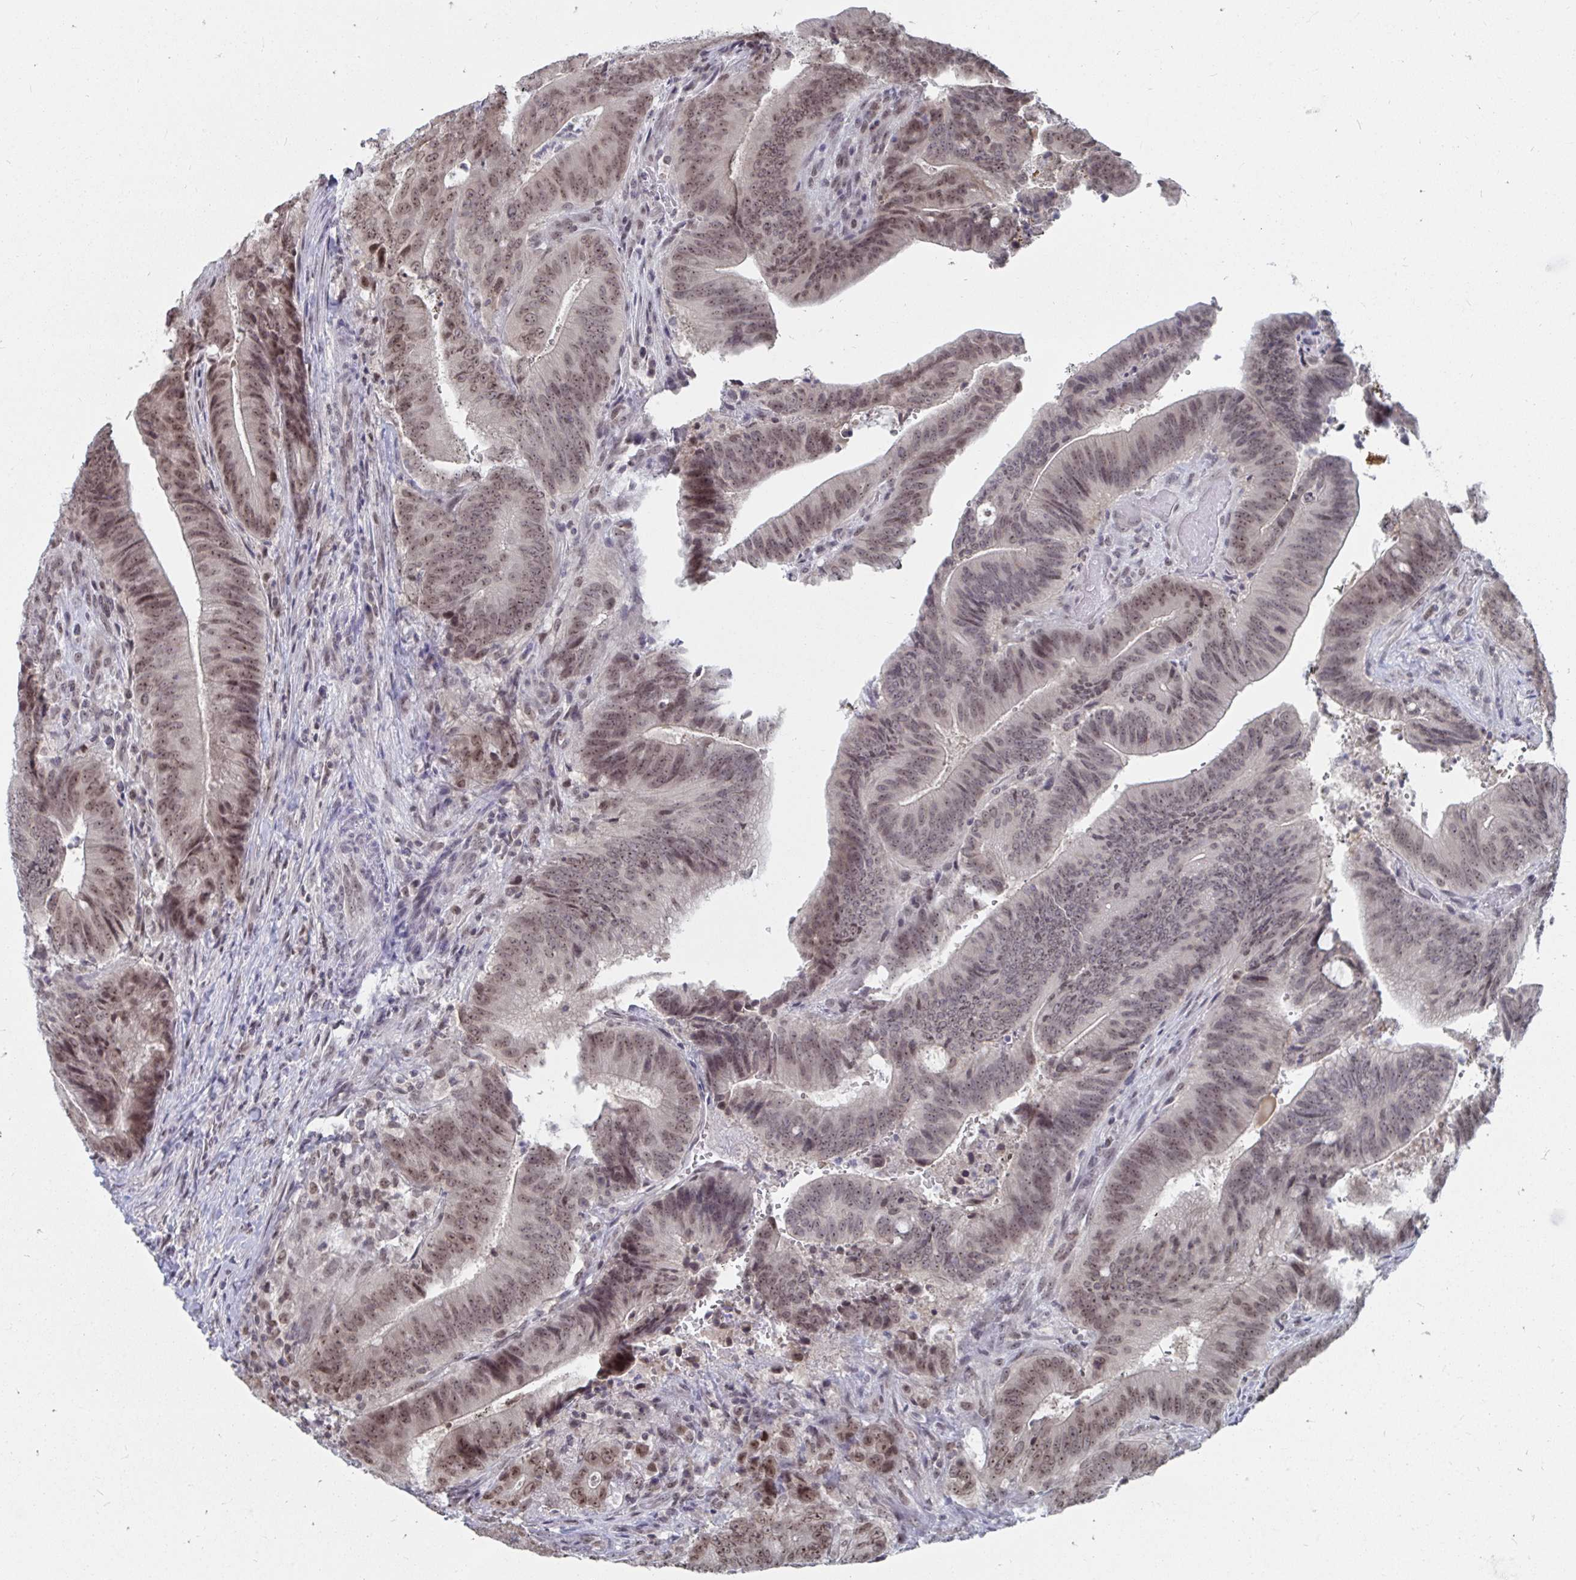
{"staining": {"intensity": "moderate", "quantity": "25%-75%", "location": "nuclear"}, "tissue": "colorectal cancer", "cell_type": "Tumor cells", "image_type": "cancer", "snomed": [{"axis": "morphology", "description": "Adenocarcinoma, NOS"}, {"axis": "topography", "description": "Colon"}], "caption": "An immunohistochemistry (IHC) image of neoplastic tissue is shown. Protein staining in brown highlights moderate nuclear positivity in colorectal cancer within tumor cells.", "gene": "TRIP12", "patient": {"sex": "female", "age": 43}}